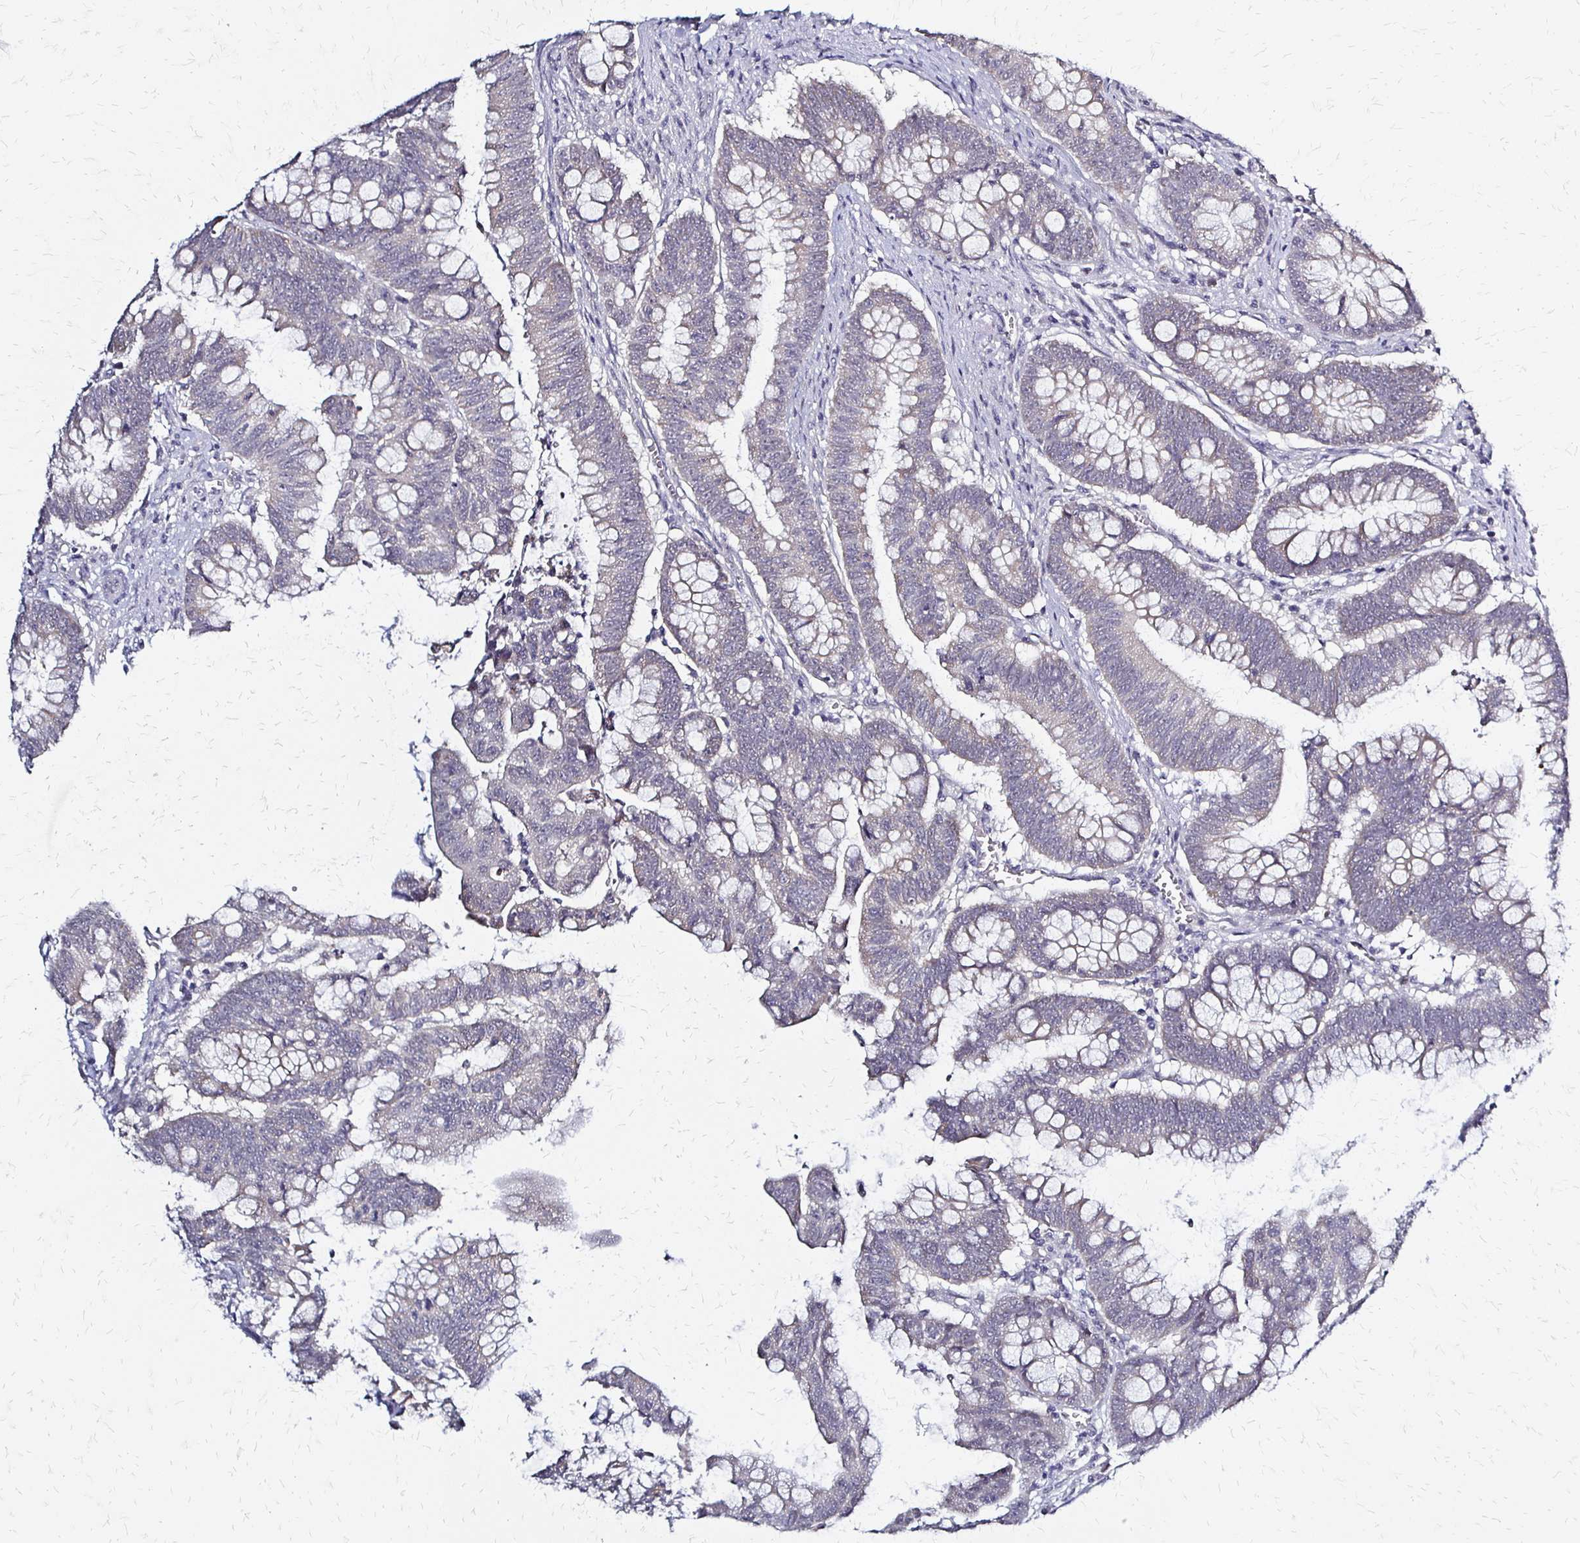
{"staining": {"intensity": "negative", "quantity": "none", "location": "none"}, "tissue": "colorectal cancer", "cell_type": "Tumor cells", "image_type": "cancer", "snomed": [{"axis": "morphology", "description": "Adenocarcinoma, NOS"}, {"axis": "topography", "description": "Colon"}], "caption": "Immunohistochemistry photomicrograph of human colorectal cancer stained for a protein (brown), which demonstrates no expression in tumor cells. The staining is performed using DAB brown chromogen with nuclei counter-stained in using hematoxylin.", "gene": "SLC9A9", "patient": {"sex": "male", "age": 62}}